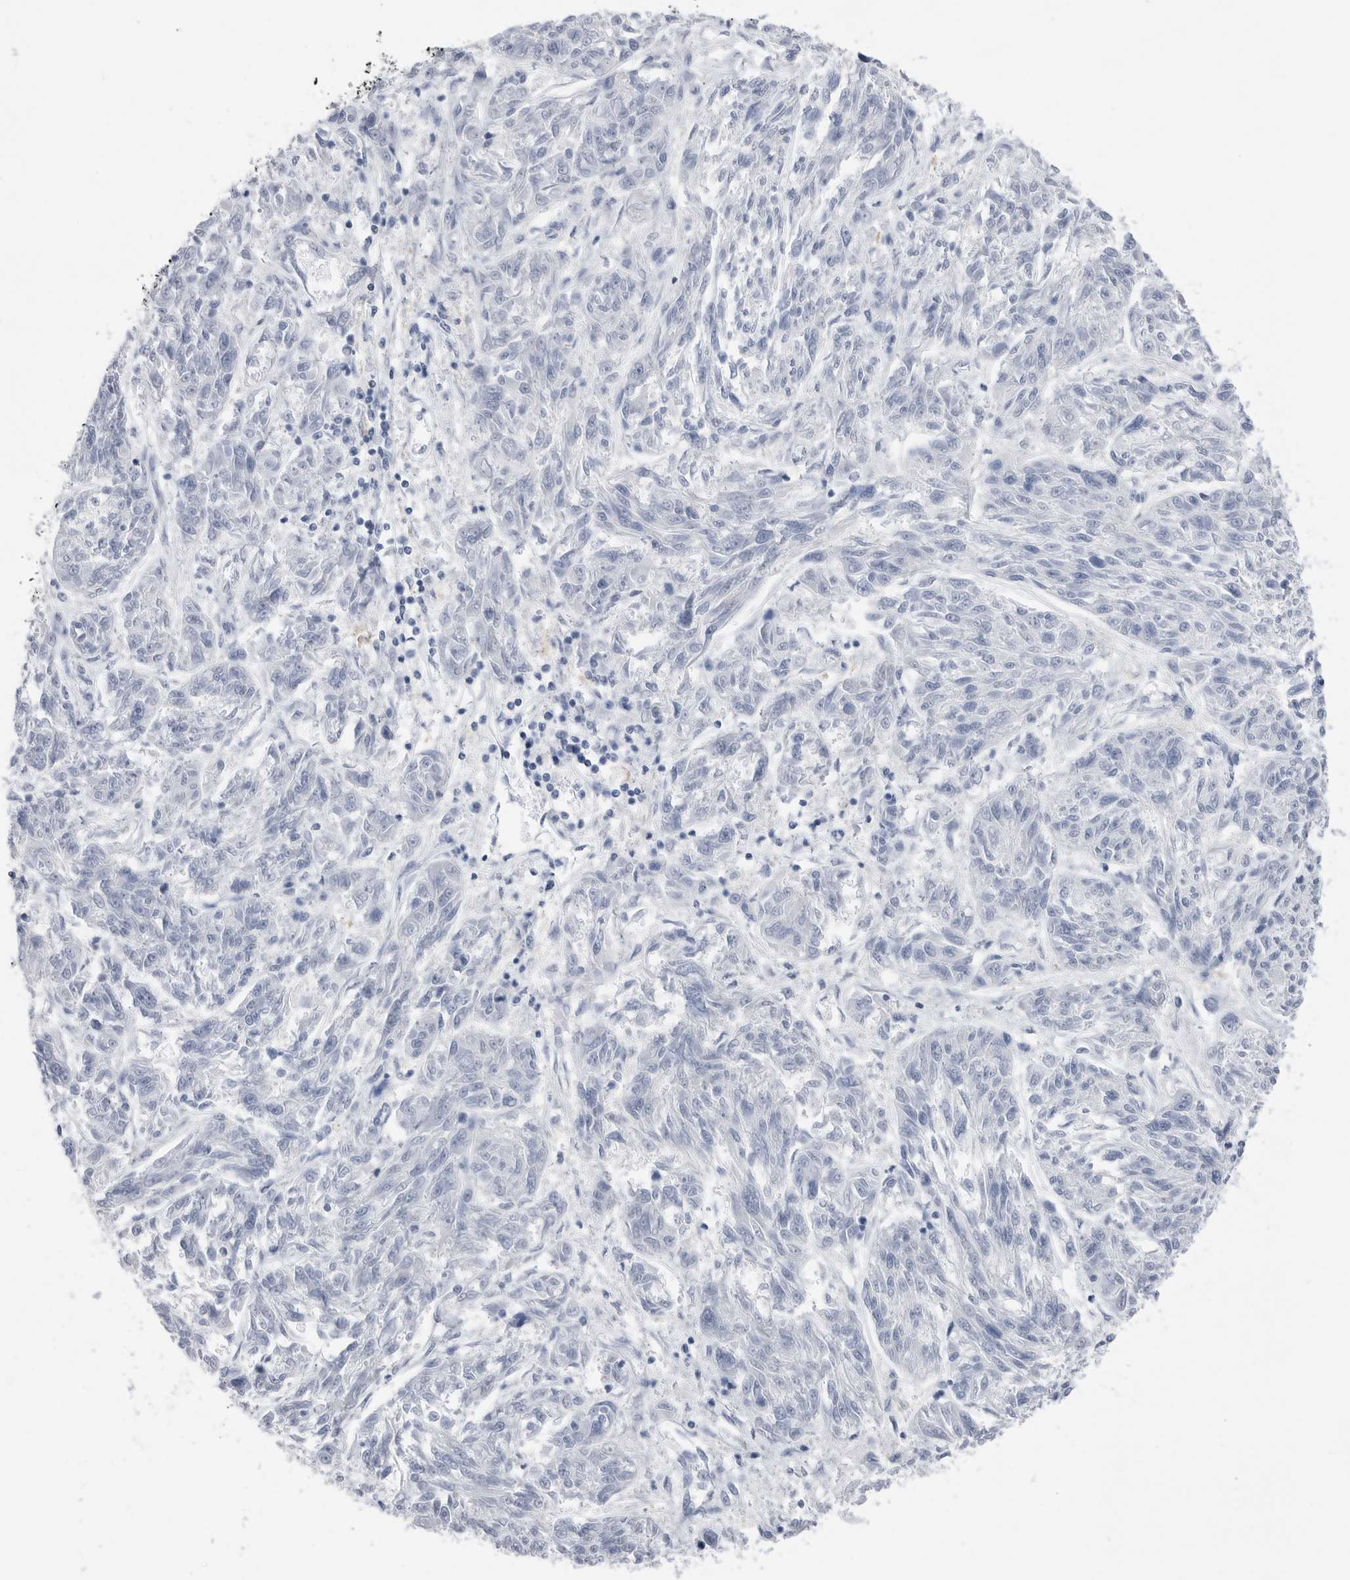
{"staining": {"intensity": "negative", "quantity": "none", "location": "none"}, "tissue": "melanoma", "cell_type": "Tumor cells", "image_type": "cancer", "snomed": [{"axis": "morphology", "description": "Malignant melanoma, NOS"}, {"axis": "topography", "description": "Skin"}], "caption": "A histopathology image of human melanoma is negative for staining in tumor cells.", "gene": "ABHD12", "patient": {"sex": "male", "age": 53}}